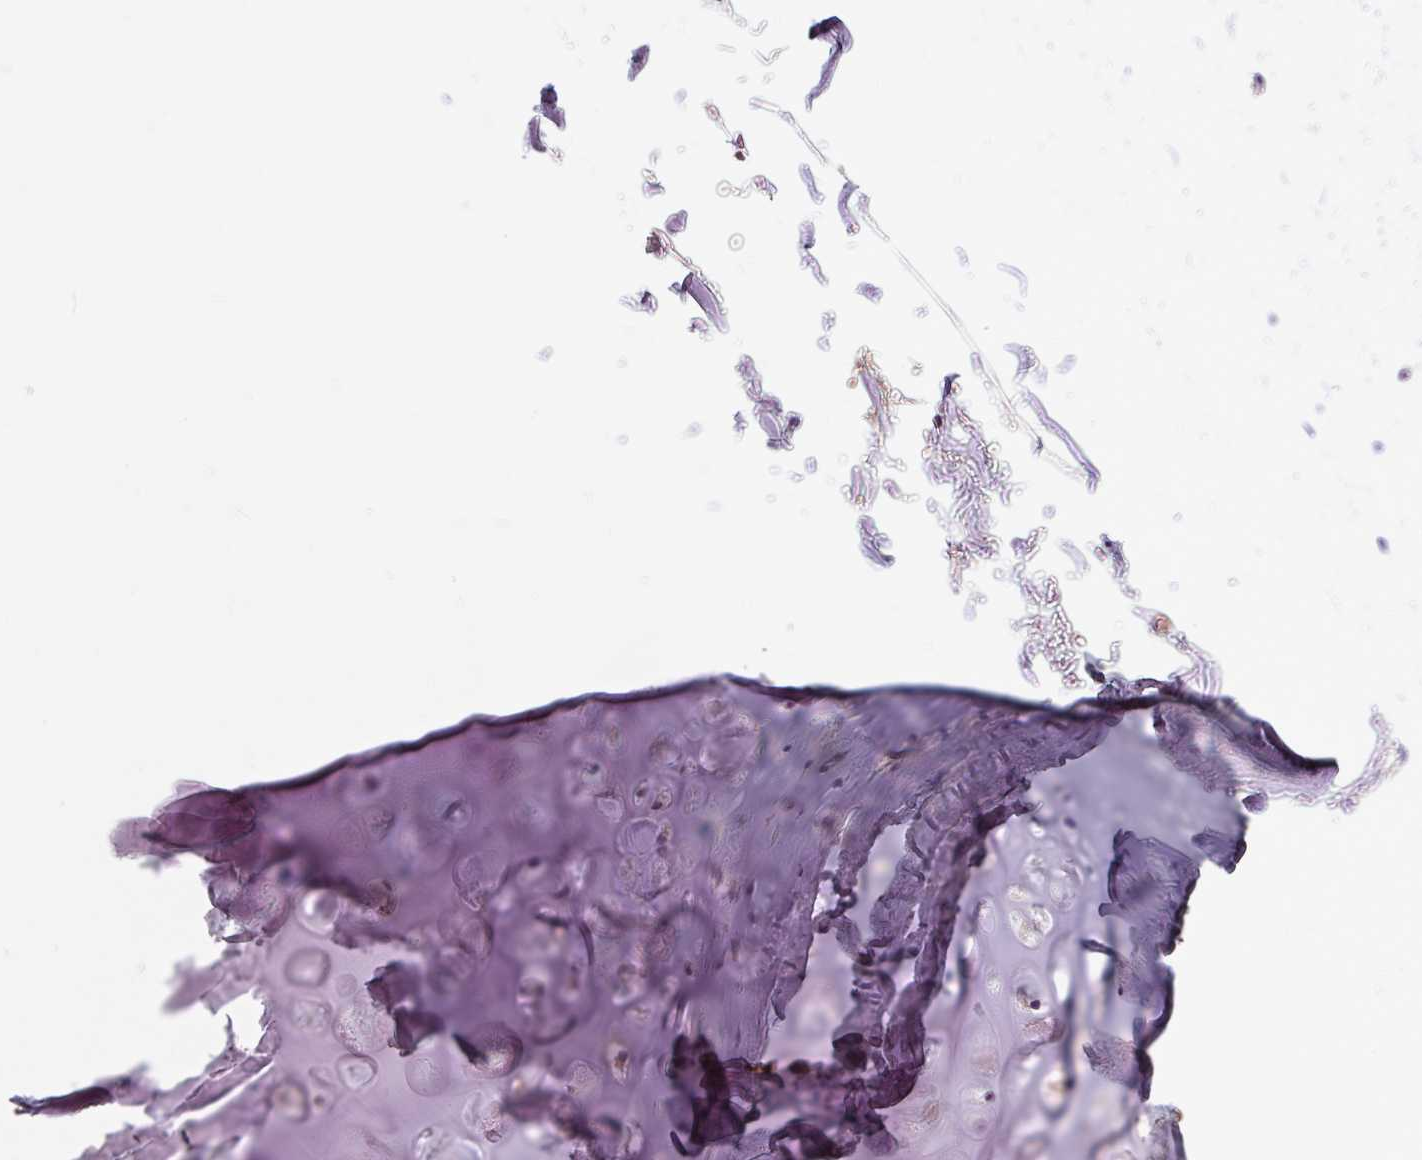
{"staining": {"intensity": "negative", "quantity": "none", "location": "none"}, "tissue": "soft tissue", "cell_type": "Chondrocytes", "image_type": "normal", "snomed": [{"axis": "morphology", "description": "Normal tissue, NOS"}, {"axis": "topography", "description": "Cartilage tissue"}, {"axis": "topography", "description": "Bronchus"}, {"axis": "topography", "description": "Peripheral nerve tissue"}], "caption": "This is a photomicrograph of immunohistochemistry (IHC) staining of benign soft tissue, which shows no staining in chondrocytes. The staining is performed using DAB brown chromogen with nuclei counter-stained in using hematoxylin.", "gene": "PCDHGB3", "patient": {"sex": "male", "age": 67}}